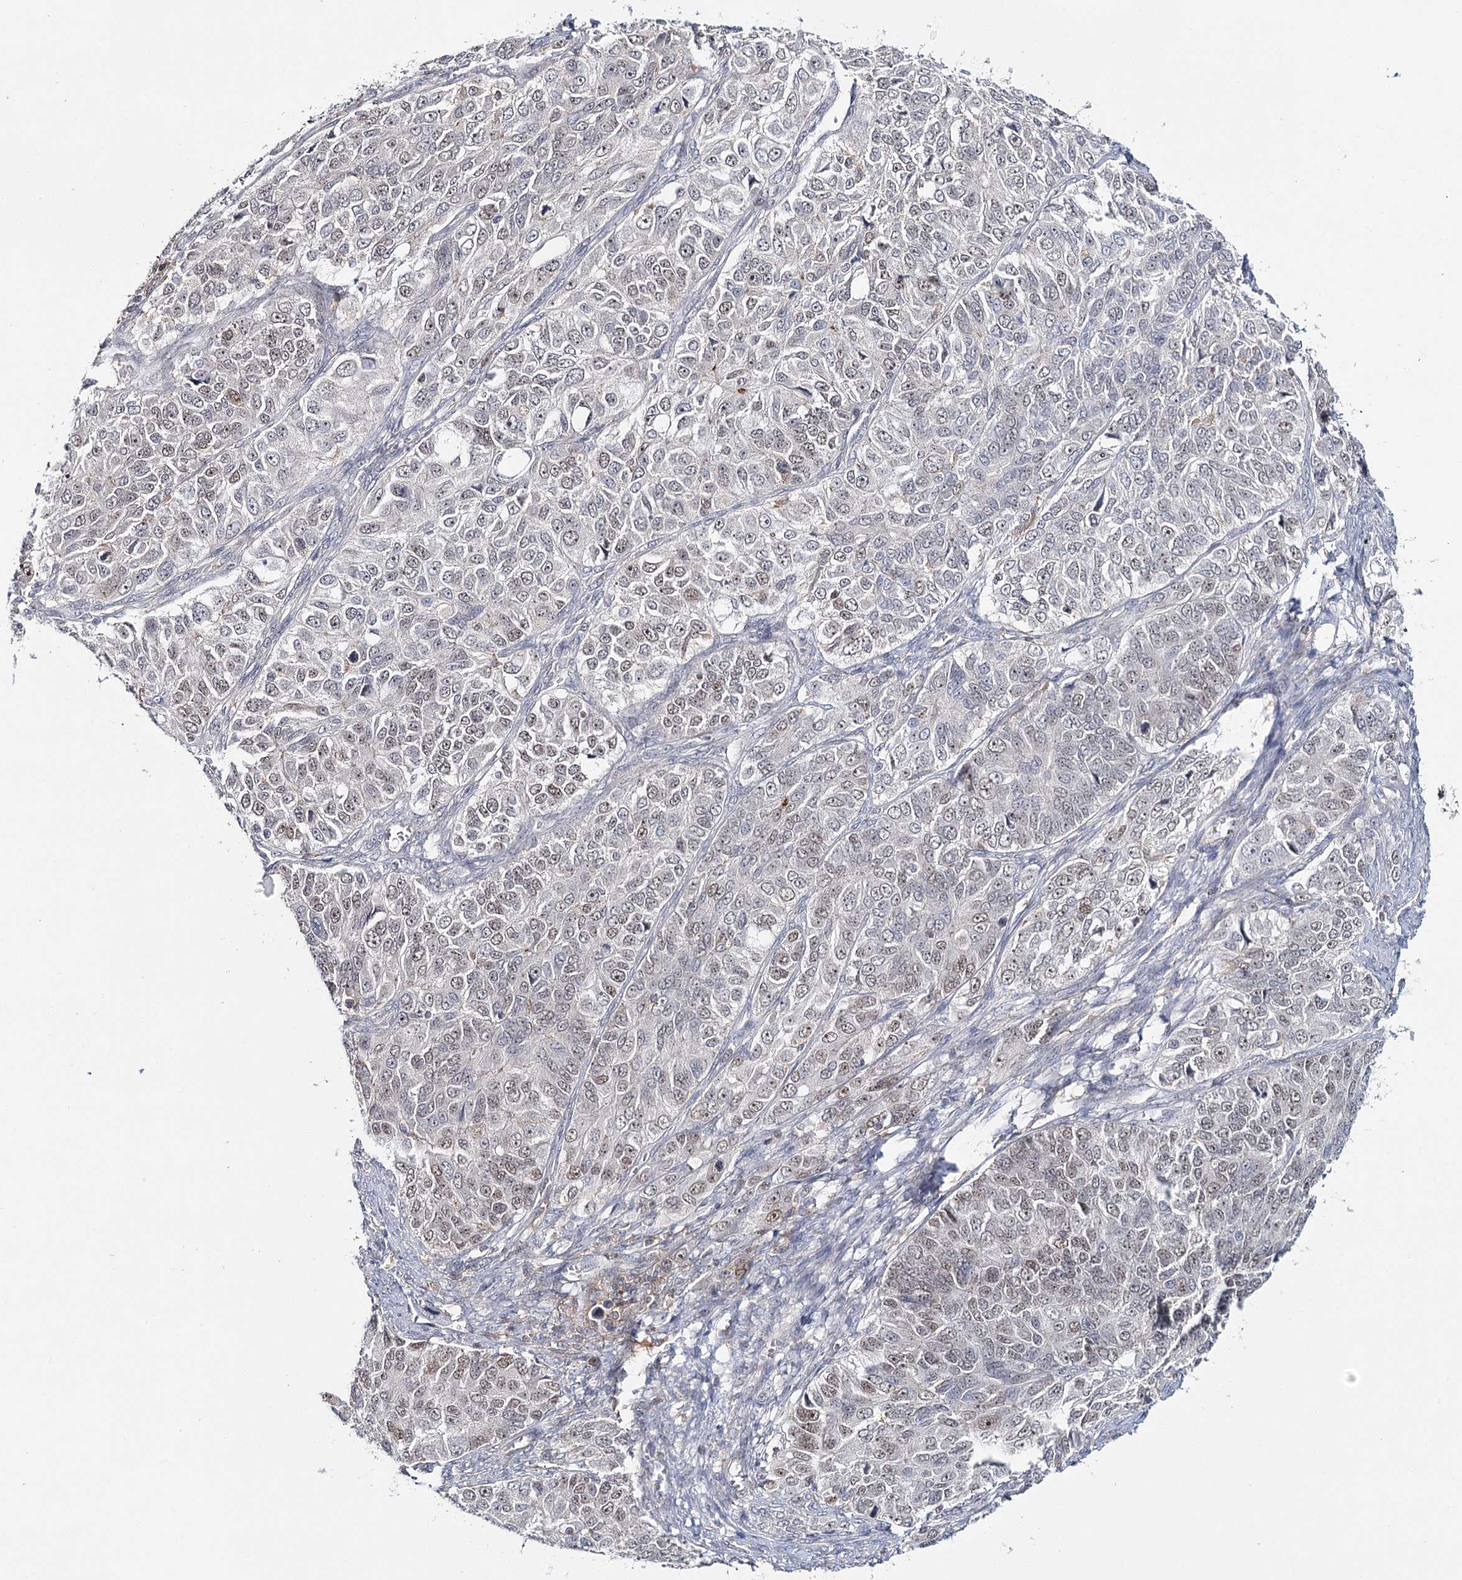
{"staining": {"intensity": "weak", "quantity": "<25%", "location": "nuclear"}, "tissue": "ovarian cancer", "cell_type": "Tumor cells", "image_type": "cancer", "snomed": [{"axis": "morphology", "description": "Carcinoma, endometroid"}, {"axis": "topography", "description": "Ovary"}], "caption": "There is no significant expression in tumor cells of ovarian endometroid carcinoma.", "gene": "ZC3H8", "patient": {"sex": "female", "age": 51}}